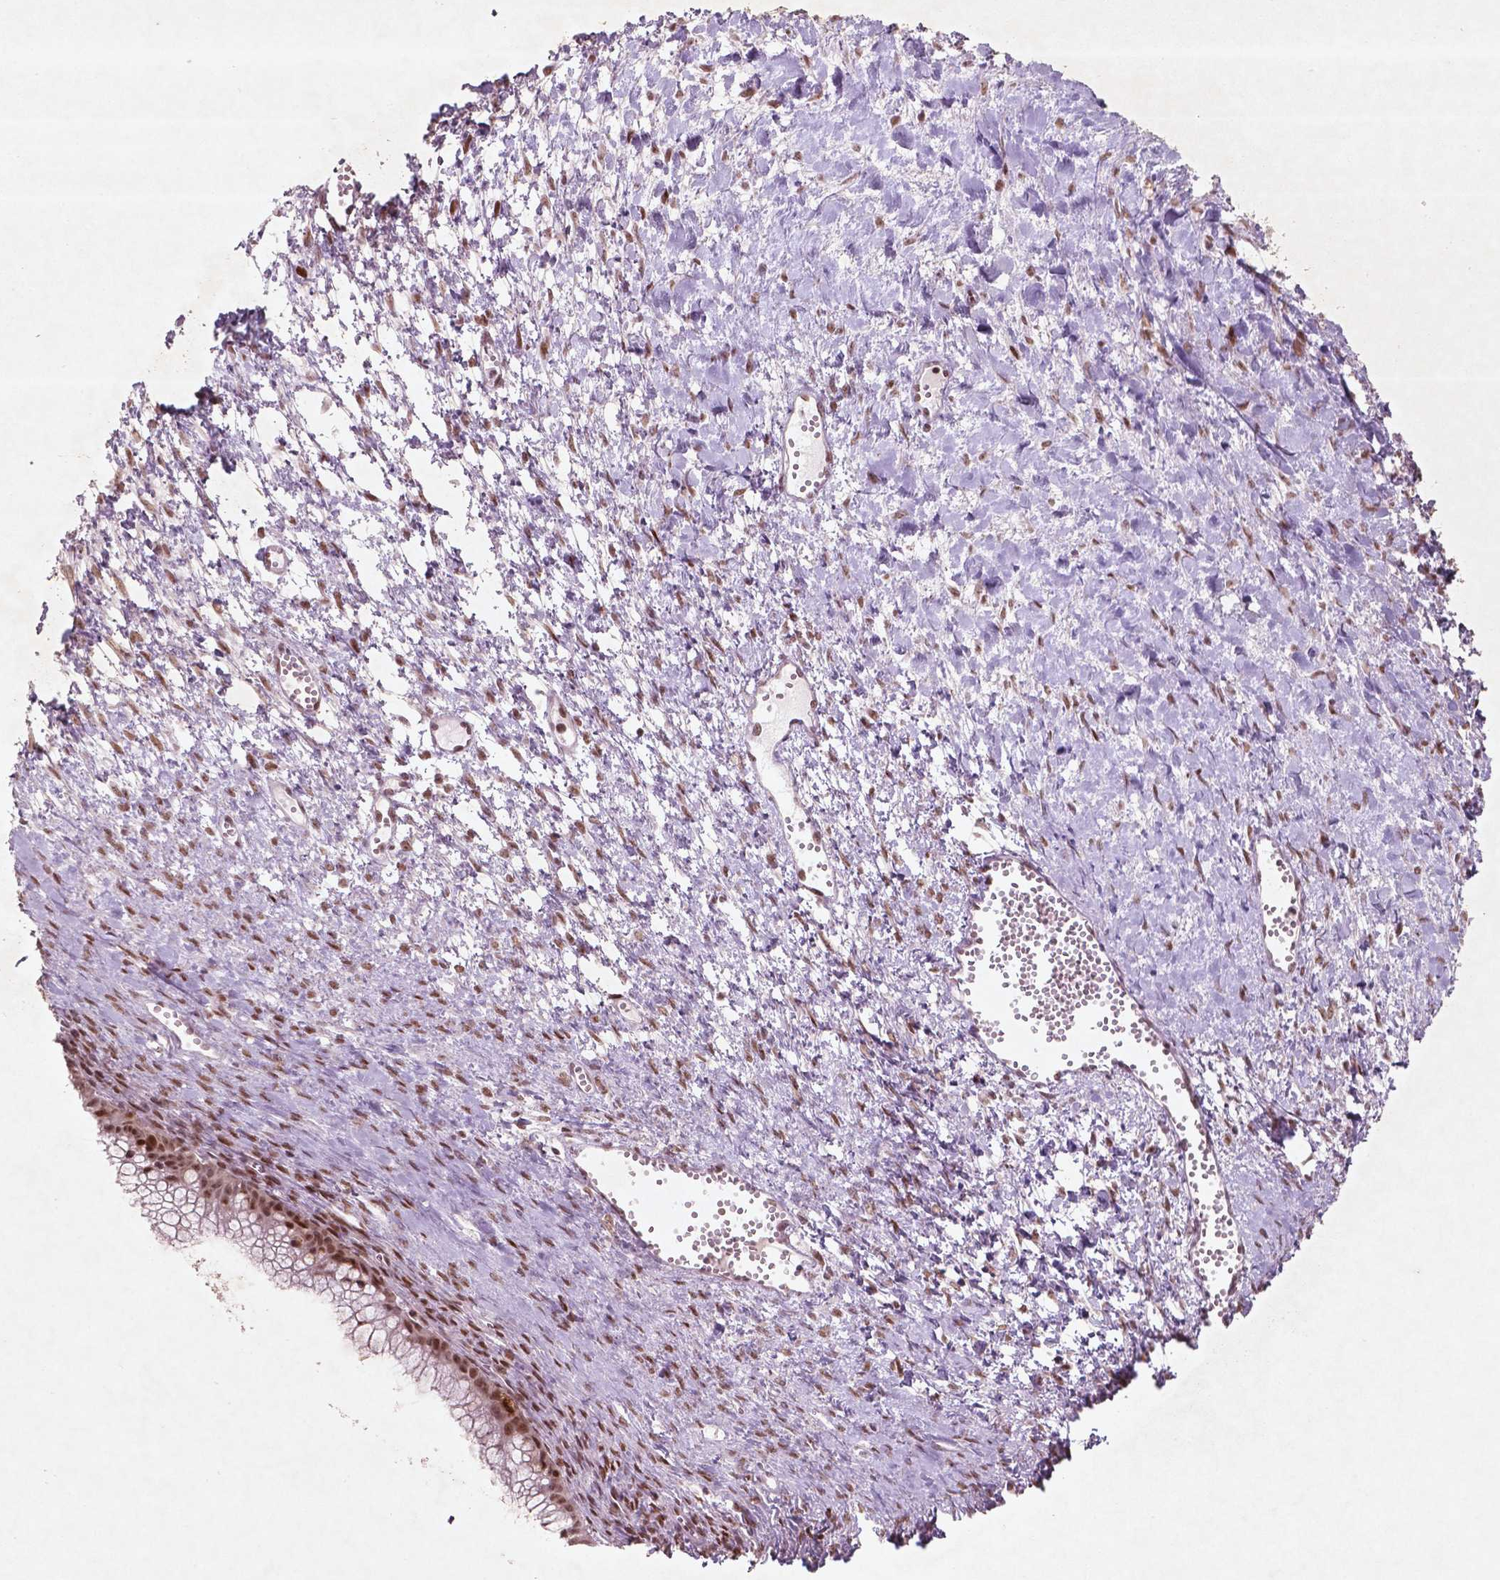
{"staining": {"intensity": "moderate", "quantity": ">75%", "location": "nuclear"}, "tissue": "ovarian cancer", "cell_type": "Tumor cells", "image_type": "cancer", "snomed": [{"axis": "morphology", "description": "Cystadenocarcinoma, mucinous, NOS"}, {"axis": "topography", "description": "Ovary"}], "caption": "Immunohistochemistry (IHC) (DAB) staining of ovarian cancer exhibits moderate nuclear protein positivity in approximately >75% of tumor cells.", "gene": "HMG20B", "patient": {"sex": "female", "age": 41}}